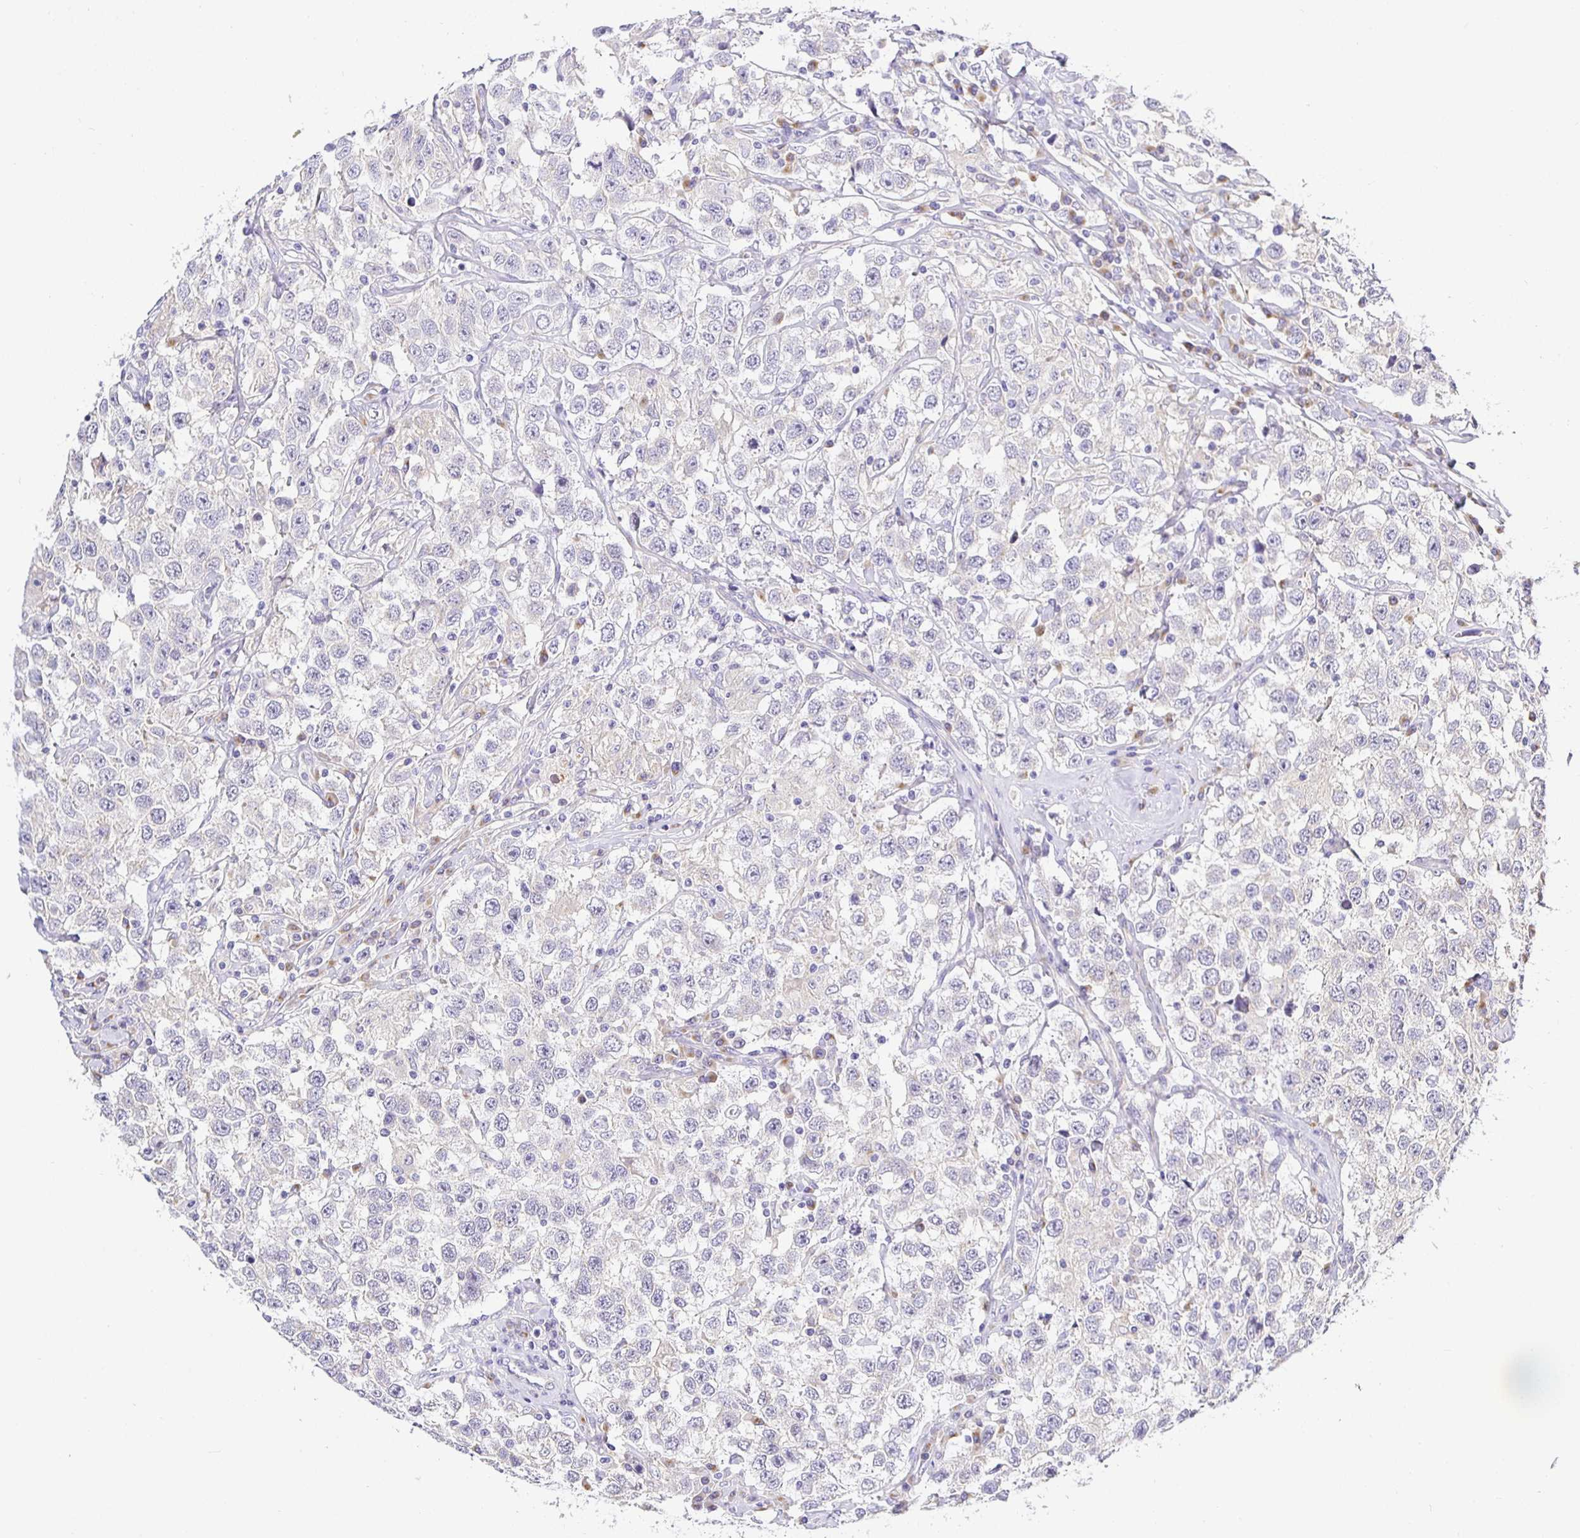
{"staining": {"intensity": "negative", "quantity": "none", "location": "none"}, "tissue": "testis cancer", "cell_type": "Tumor cells", "image_type": "cancer", "snomed": [{"axis": "morphology", "description": "Seminoma, NOS"}, {"axis": "topography", "description": "Testis"}], "caption": "Histopathology image shows no protein expression in tumor cells of testis seminoma tissue. (Stains: DAB (3,3'-diaminobenzidine) IHC with hematoxylin counter stain, Microscopy: brightfield microscopy at high magnification).", "gene": "OPALIN", "patient": {"sex": "male", "age": 41}}